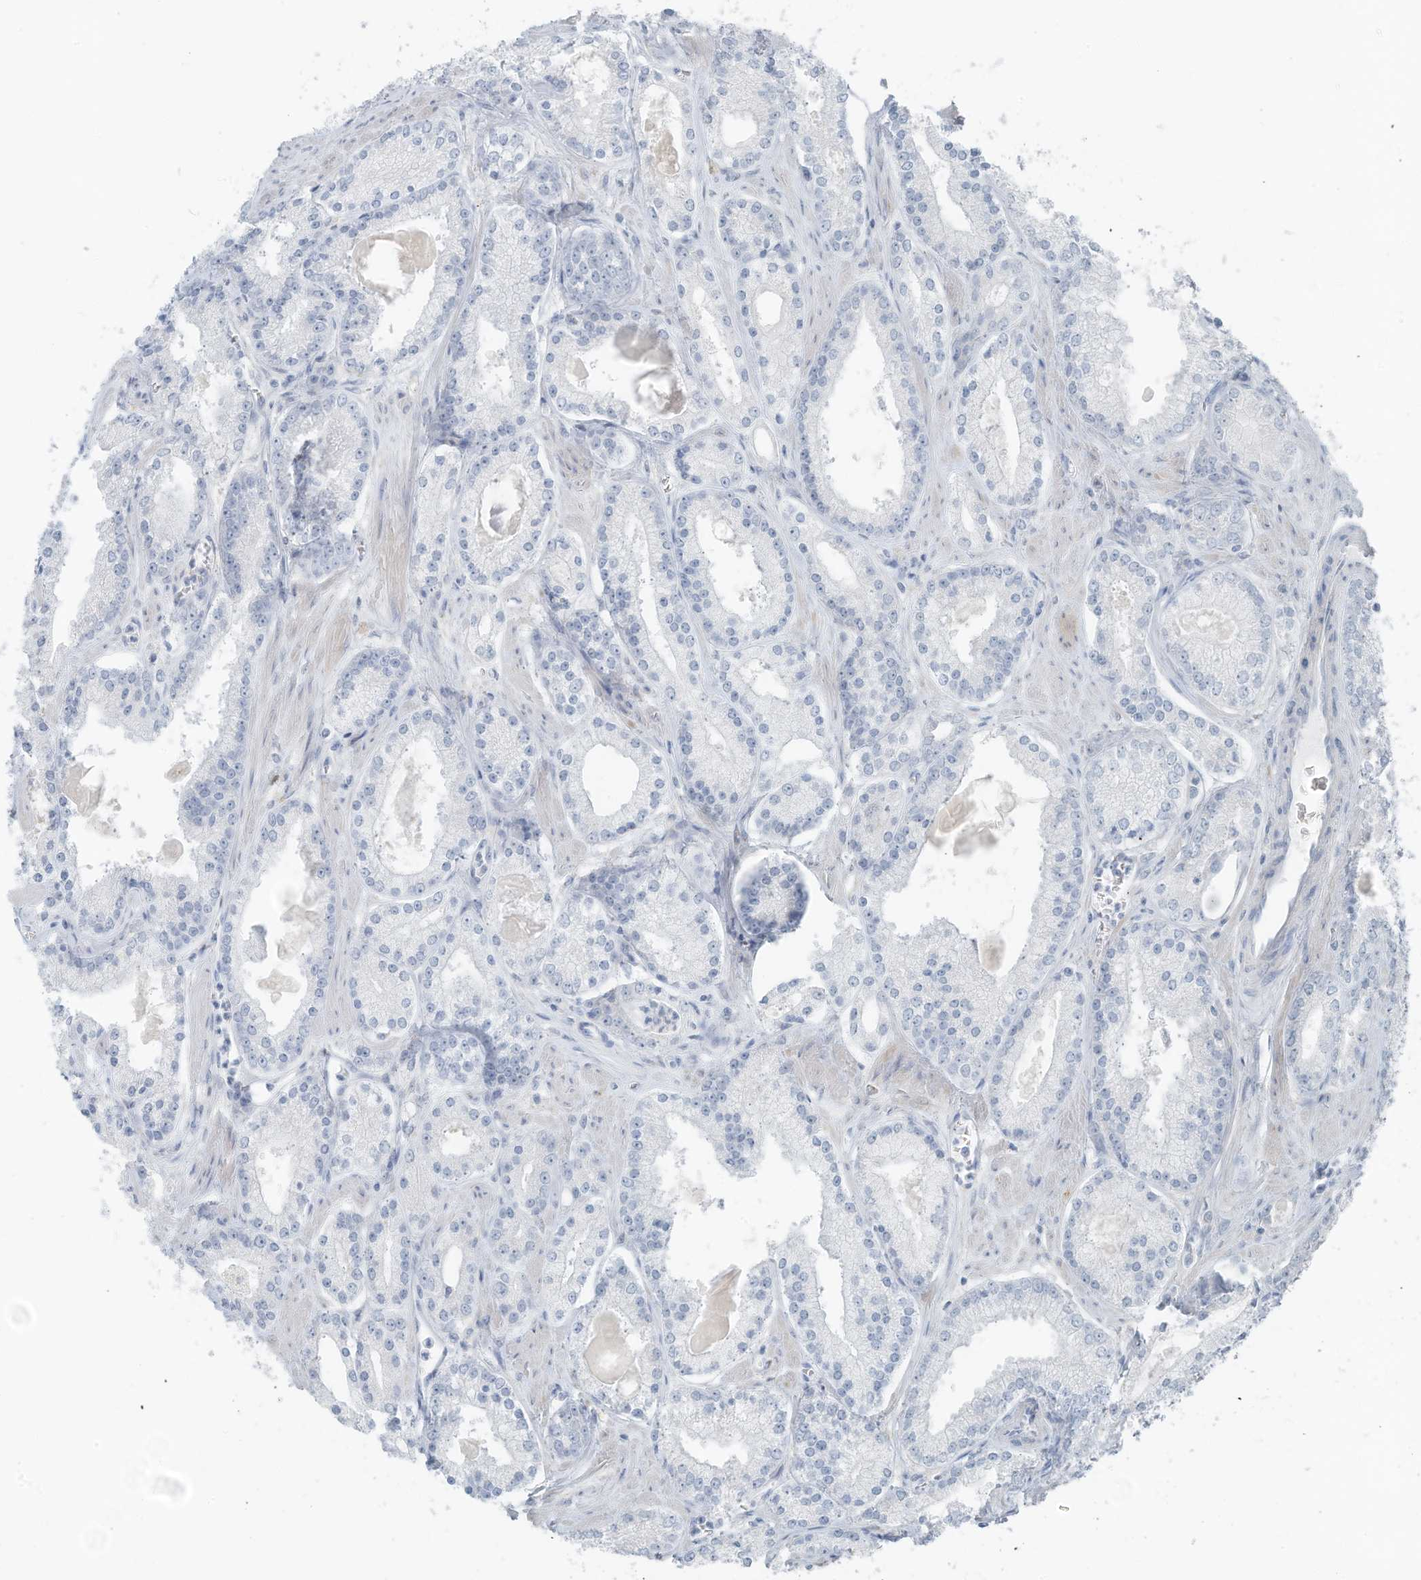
{"staining": {"intensity": "negative", "quantity": "none", "location": "none"}, "tissue": "prostate cancer", "cell_type": "Tumor cells", "image_type": "cancer", "snomed": [{"axis": "morphology", "description": "Adenocarcinoma, Low grade"}, {"axis": "topography", "description": "Prostate"}], "caption": "Adenocarcinoma (low-grade) (prostate) was stained to show a protein in brown. There is no significant staining in tumor cells.", "gene": "SLC25A43", "patient": {"sex": "male", "age": 54}}